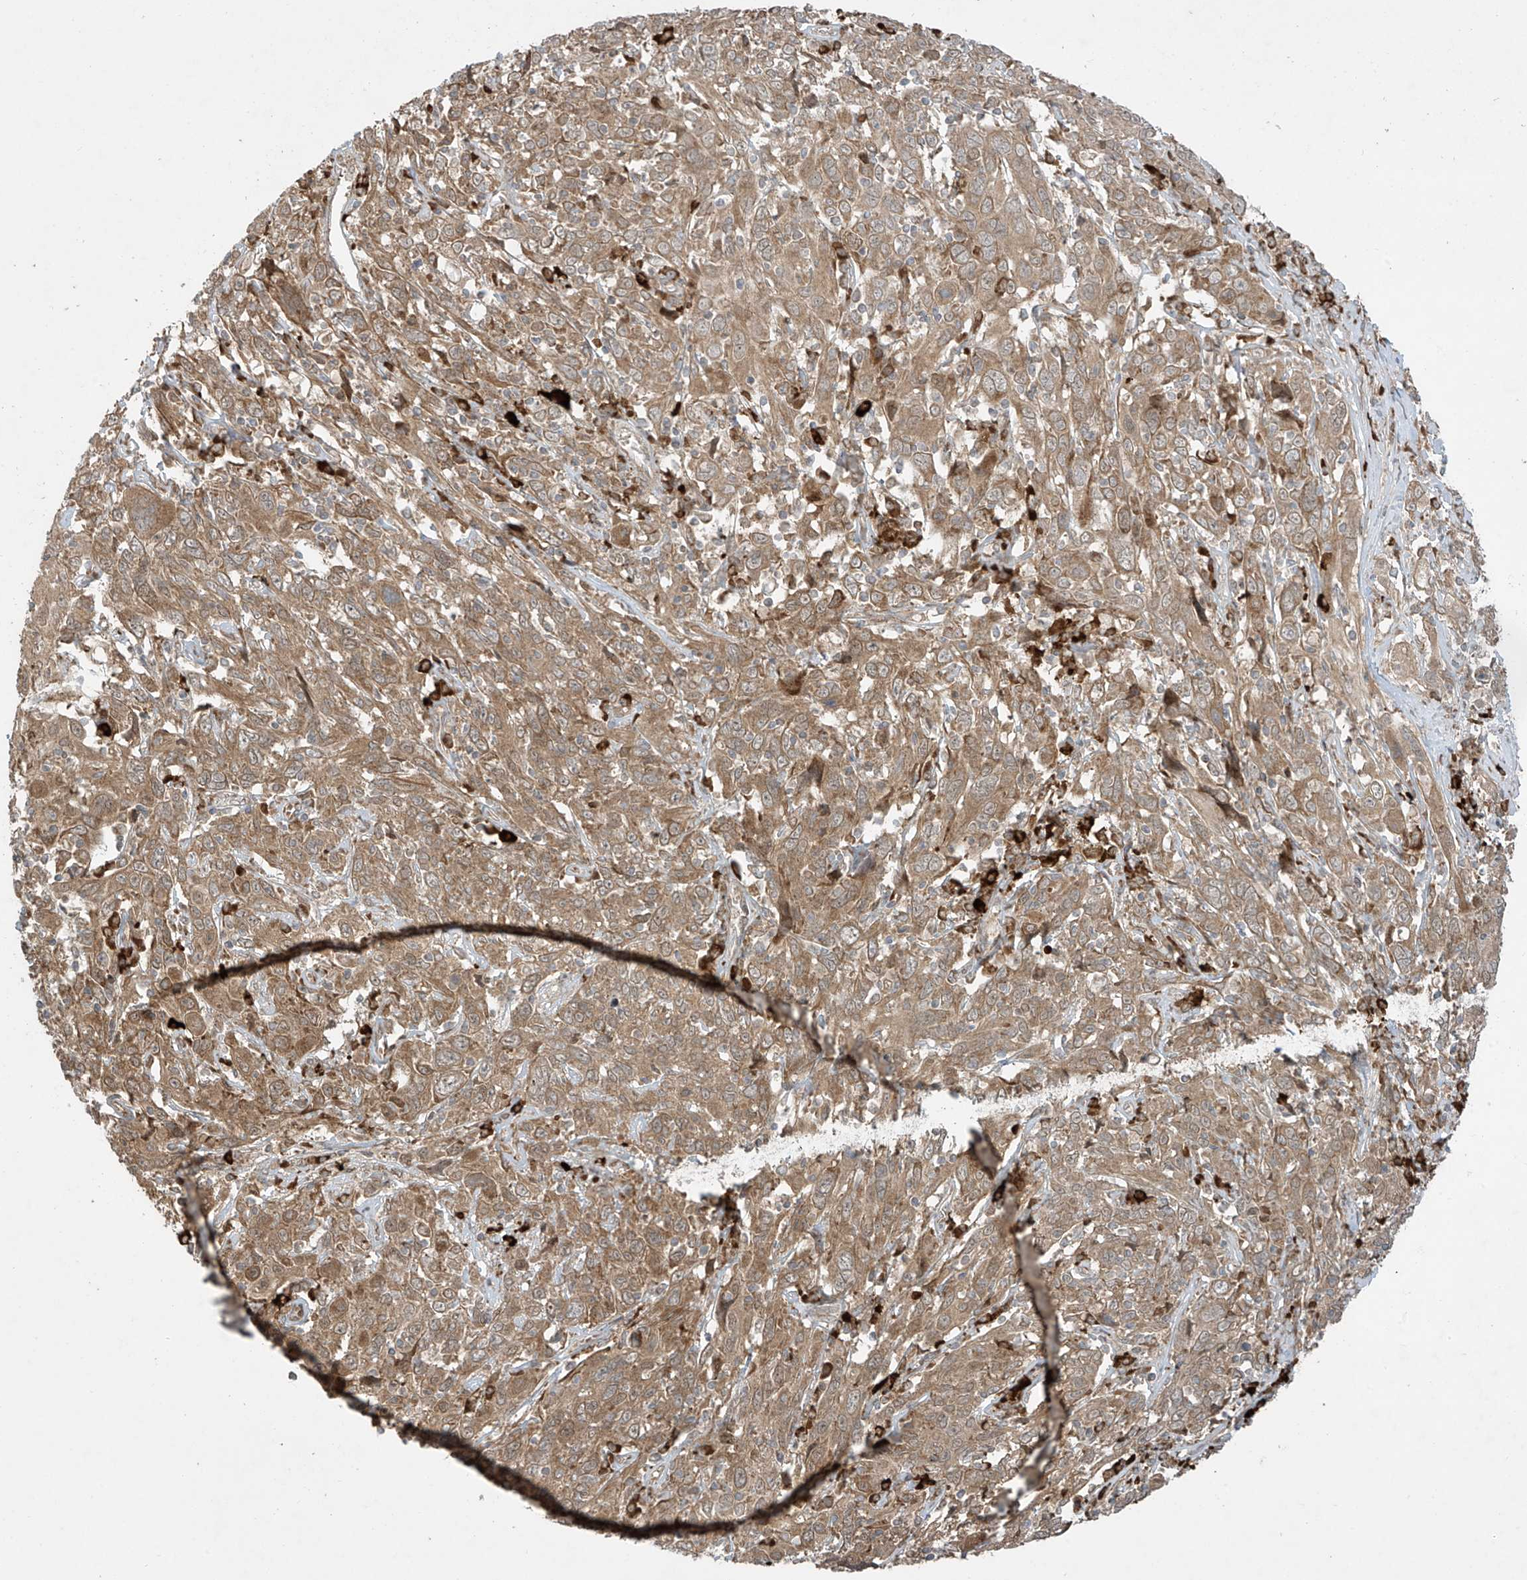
{"staining": {"intensity": "moderate", "quantity": ">75%", "location": "cytoplasmic/membranous"}, "tissue": "cervical cancer", "cell_type": "Tumor cells", "image_type": "cancer", "snomed": [{"axis": "morphology", "description": "Squamous cell carcinoma, NOS"}, {"axis": "topography", "description": "Cervix"}], "caption": "Immunohistochemical staining of human cervical cancer (squamous cell carcinoma) shows moderate cytoplasmic/membranous protein positivity in about >75% of tumor cells.", "gene": "PPAT", "patient": {"sex": "female", "age": 46}}